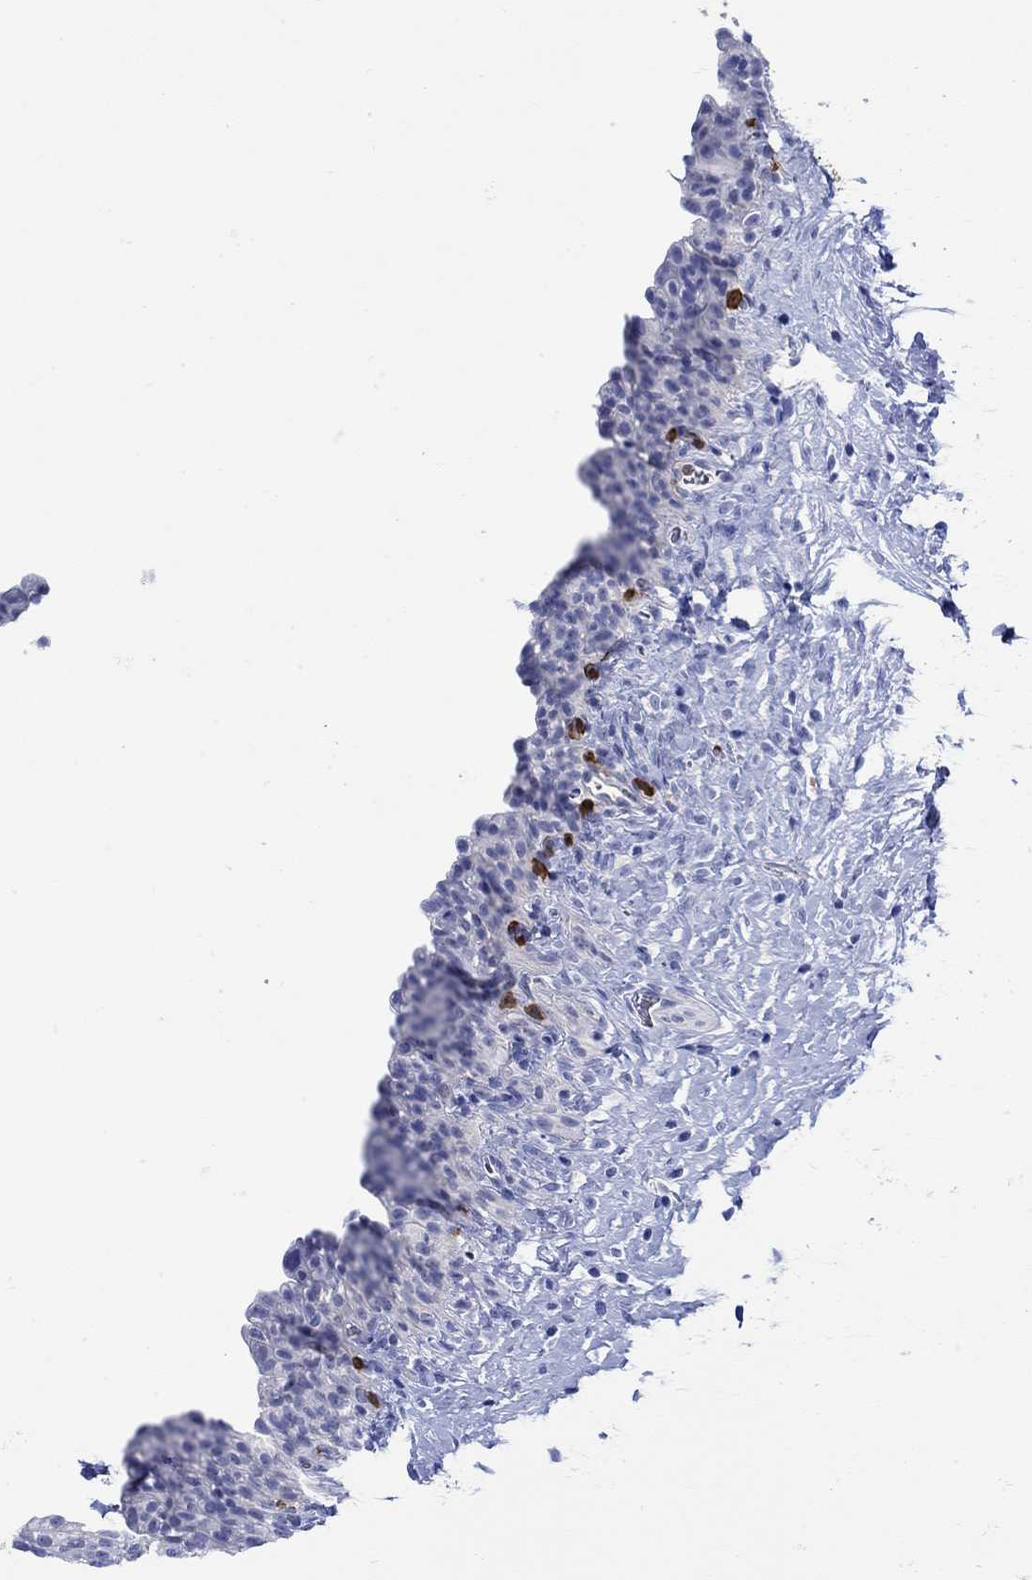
{"staining": {"intensity": "negative", "quantity": "none", "location": "none"}, "tissue": "urinary bladder", "cell_type": "Urothelial cells", "image_type": "normal", "snomed": [{"axis": "morphology", "description": "Normal tissue, NOS"}, {"axis": "topography", "description": "Urinary bladder"}], "caption": "A photomicrograph of human urinary bladder is negative for staining in urothelial cells. Nuclei are stained in blue.", "gene": "LINGO3", "patient": {"sex": "male", "age": 76}}